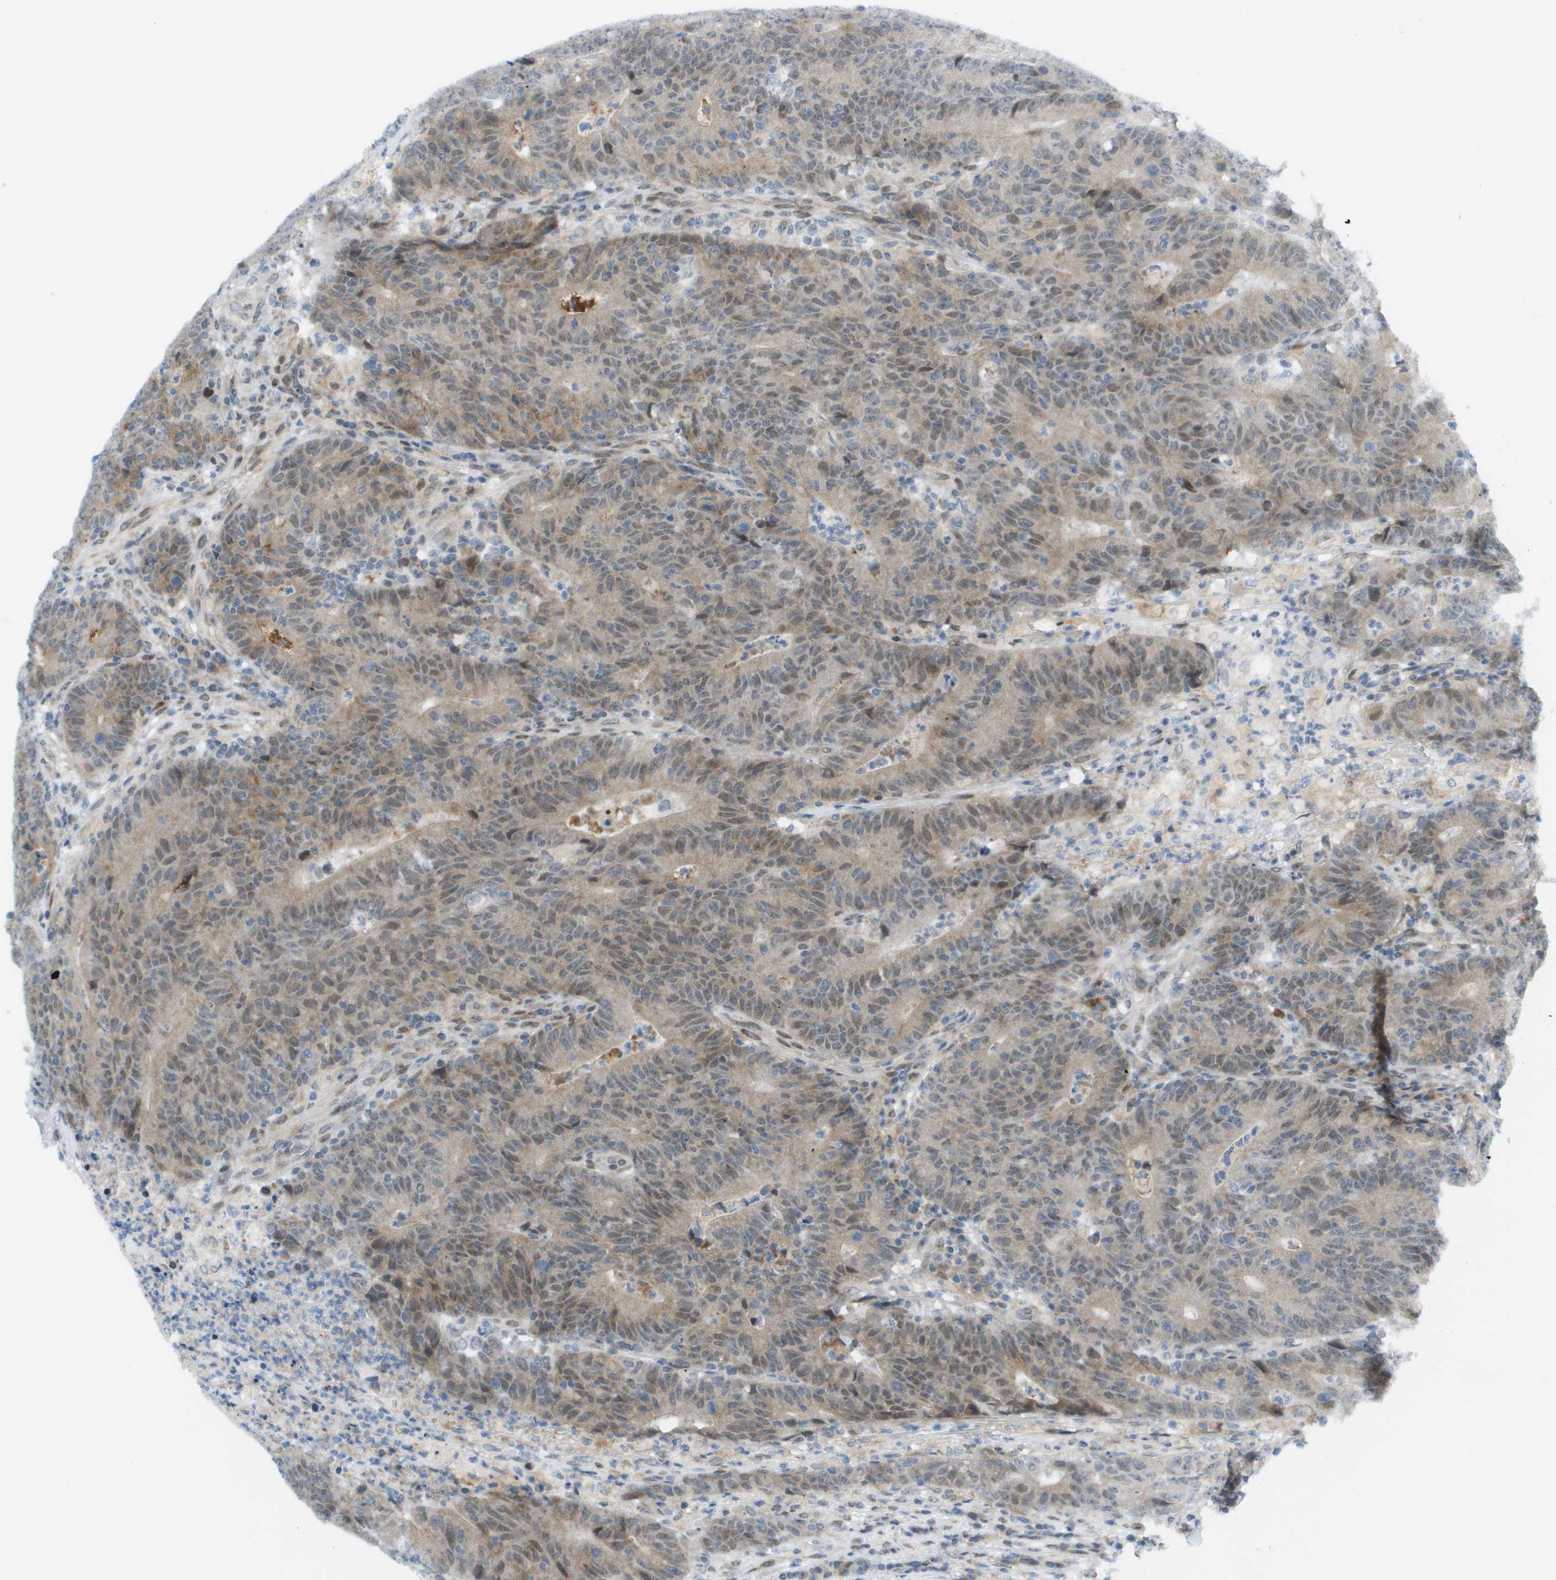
{"staining": {"intensity": "weak", "quantity": ">75%", "location": "cytoplasmic/membranous,nuclear"}, "tissue": "colorectal cancer", "cell_type": "Tumor cells", "image_type": "cancer", "snomed": [{"axis": "morphology", "description": "Normal tissue, NOS"}, {"axis": "morphology", "description": "Adenocarcinoma, NOS"}, {"axis": "topography", "description": "Colon"}], "caption": "Weak cytoplasmic/membranous and nuclear positivity for a protein is present in approximately >75% of tumor cells of colorectal adenocarcinoma using immunohistochemistry.", "gene": "CACNB4", "patient": {"sex": "female", "age": 75}}